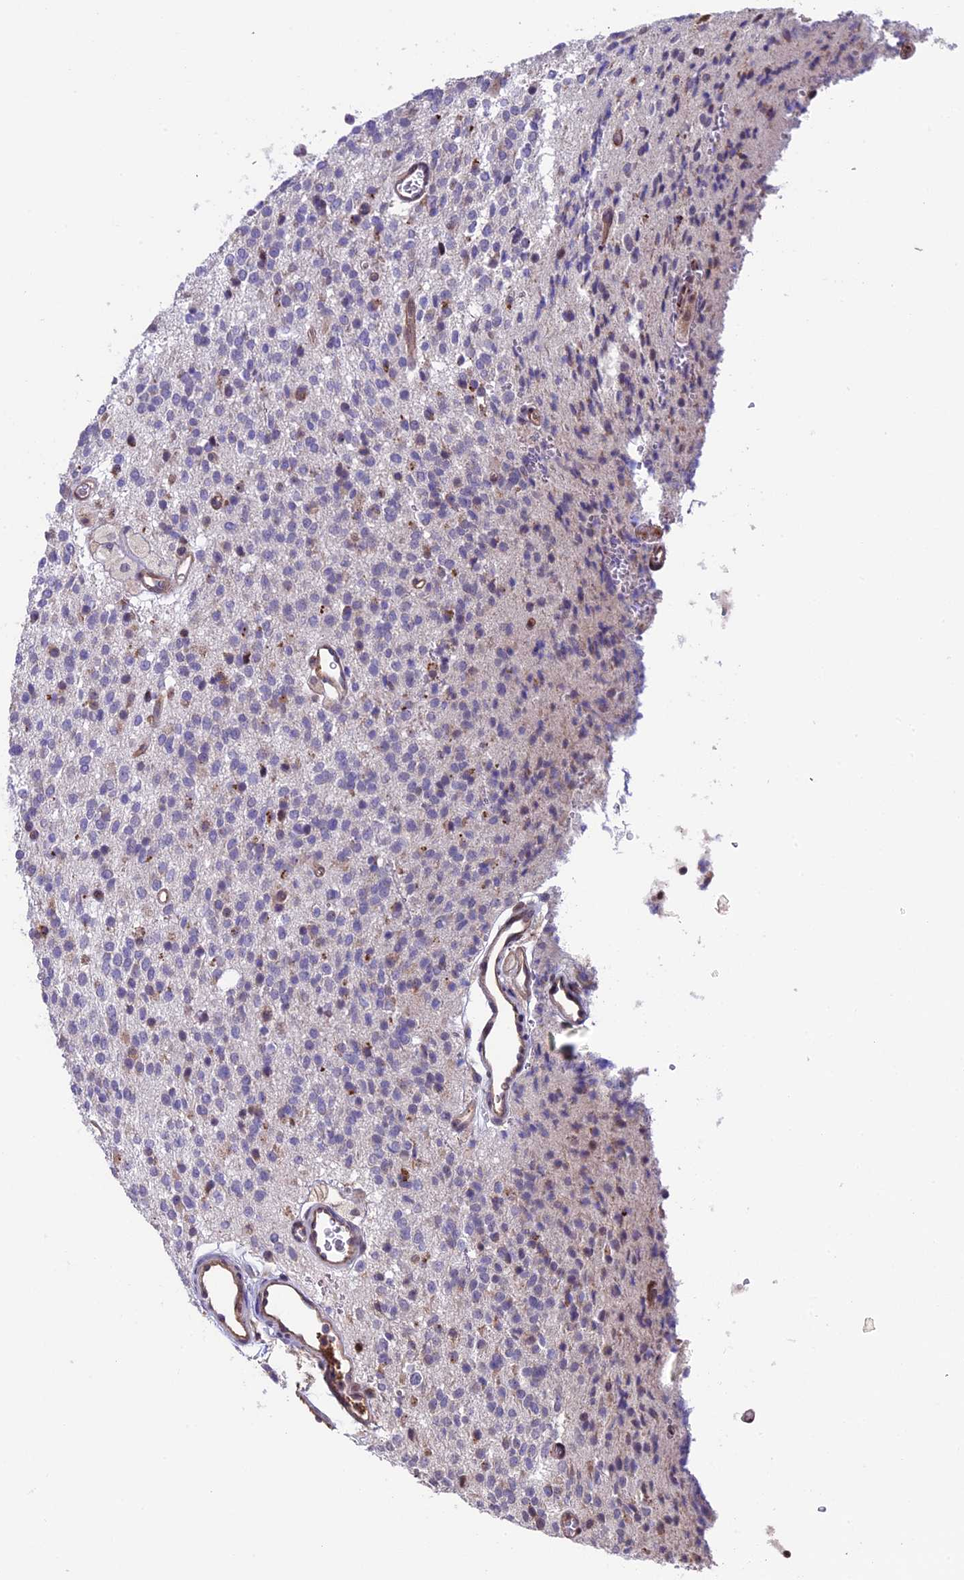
{"staining": {"intensity": "negative", "quantity": "none", "location": "none"}, "tissue": "glioma", "cell_type": "Tumor cells", "image_type": "cancer", "snomed": [{"axis": "morphology", "description": "Glioma, malignant, High grade"}, {"axis": "topography", "description": "Brain"}], "caption": "Tumor cells show no significant expression in malignant high-grade glioma. (Brightfield microscopy of DAB (3,3'-diaminobenzidine) immunohistochemistry at high magnification).", "gene": "TMEM171", "patient": {"sex": "male", "age": 34}}